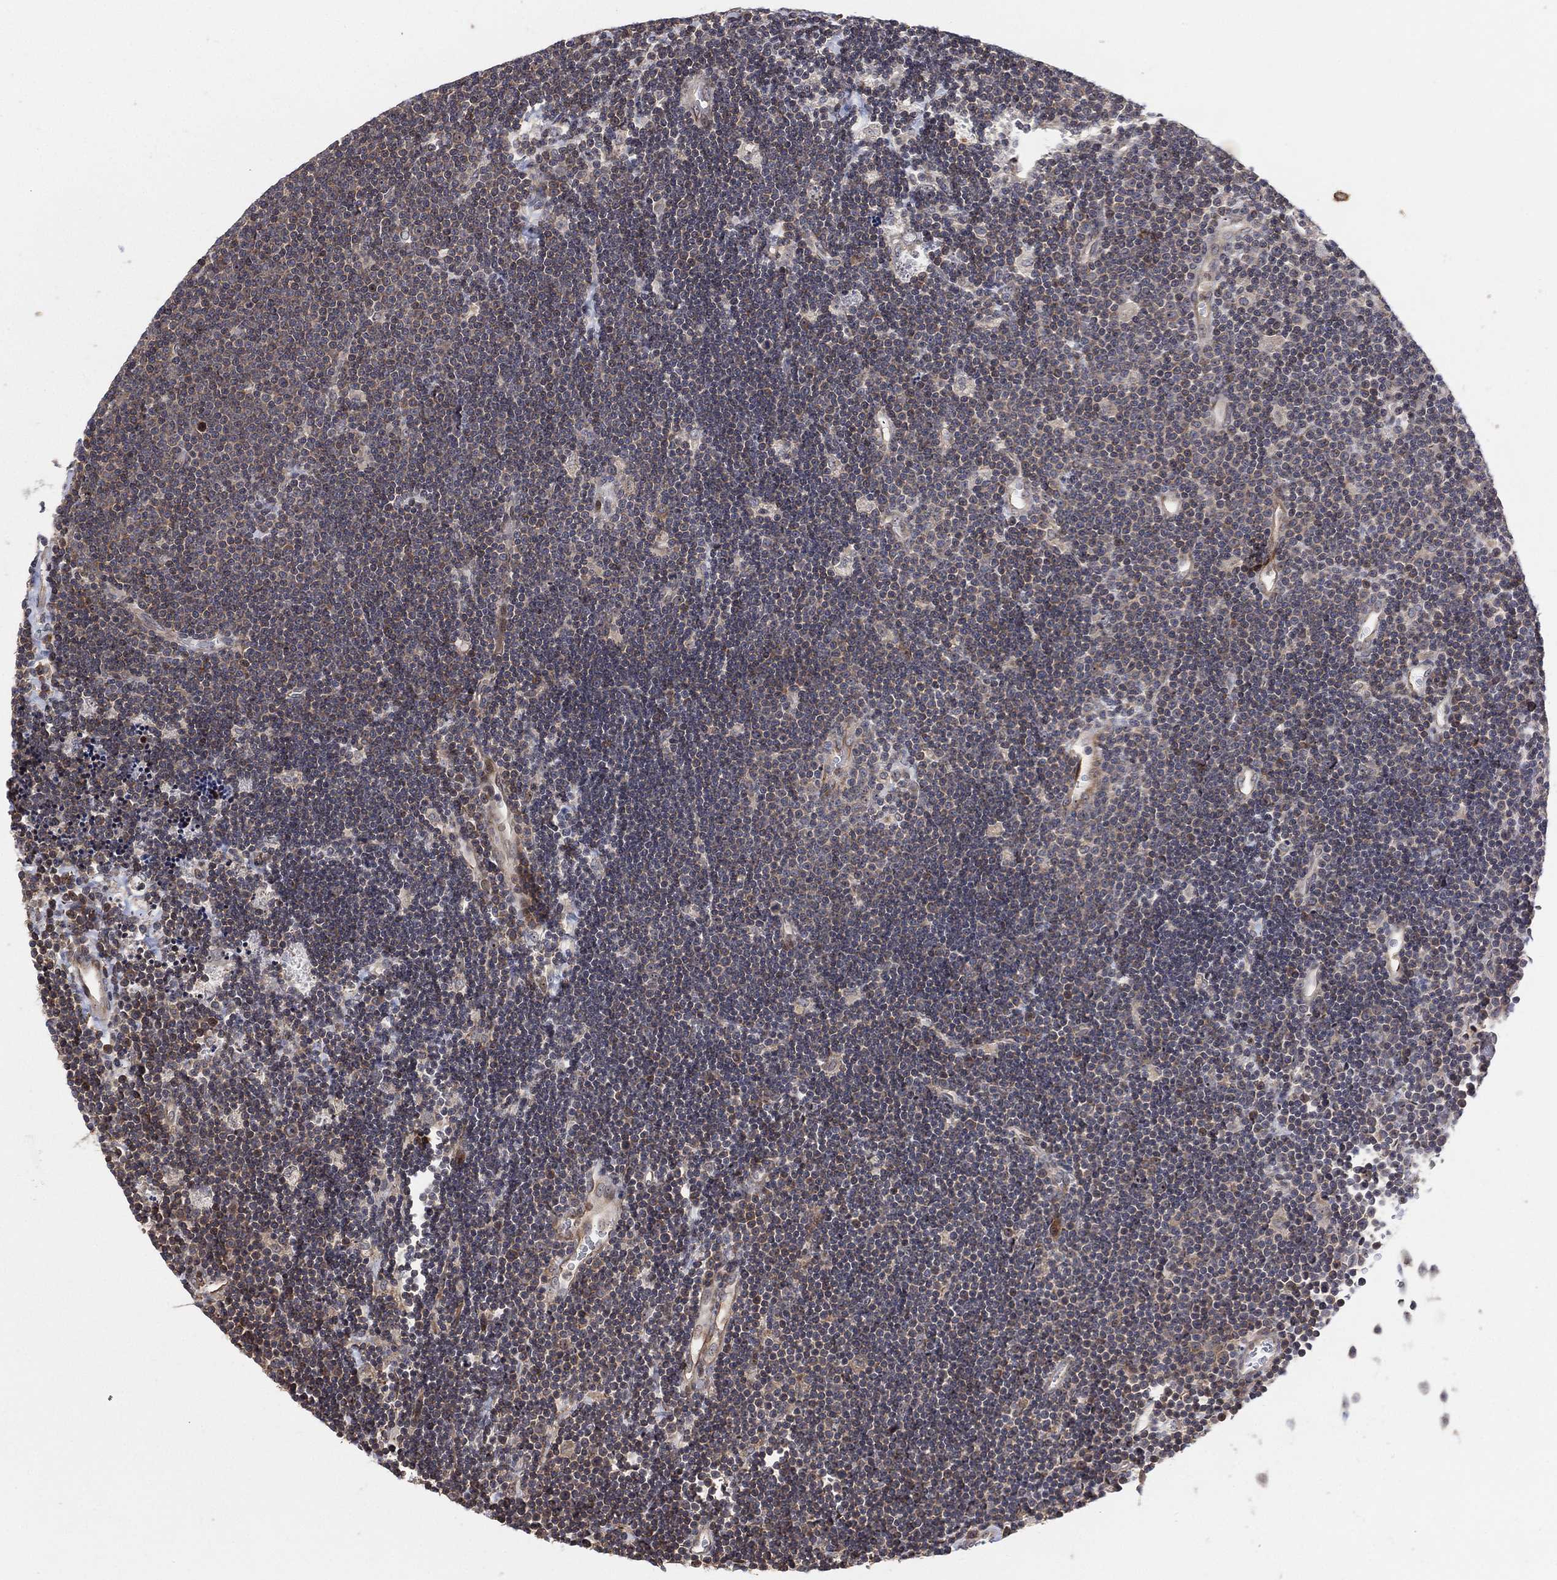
{"staining": {"intensity": "negative", "quantity": "none", "location": "none"}, "tissue": "lymphoma", "cell_type": "Tumor cells", "image_type": "cancer", "snomed": [{"axis": "morphology", "description": "Malignant lymphoma, non-Hodgkin's type, Low grade"}, {"axis": "topography", "description": "Brain"}], "caption": "An immunohistochemistry (IHC) image of malignant lymphoma, non-Hodgkin's type (low-grade) is shown. There is no staining in tumor cells of malignant lymphoma, non-Hodgkin's type (low-grade).", "gene": "TMCO1", "patient": {"sex": "female", "age": 66}}